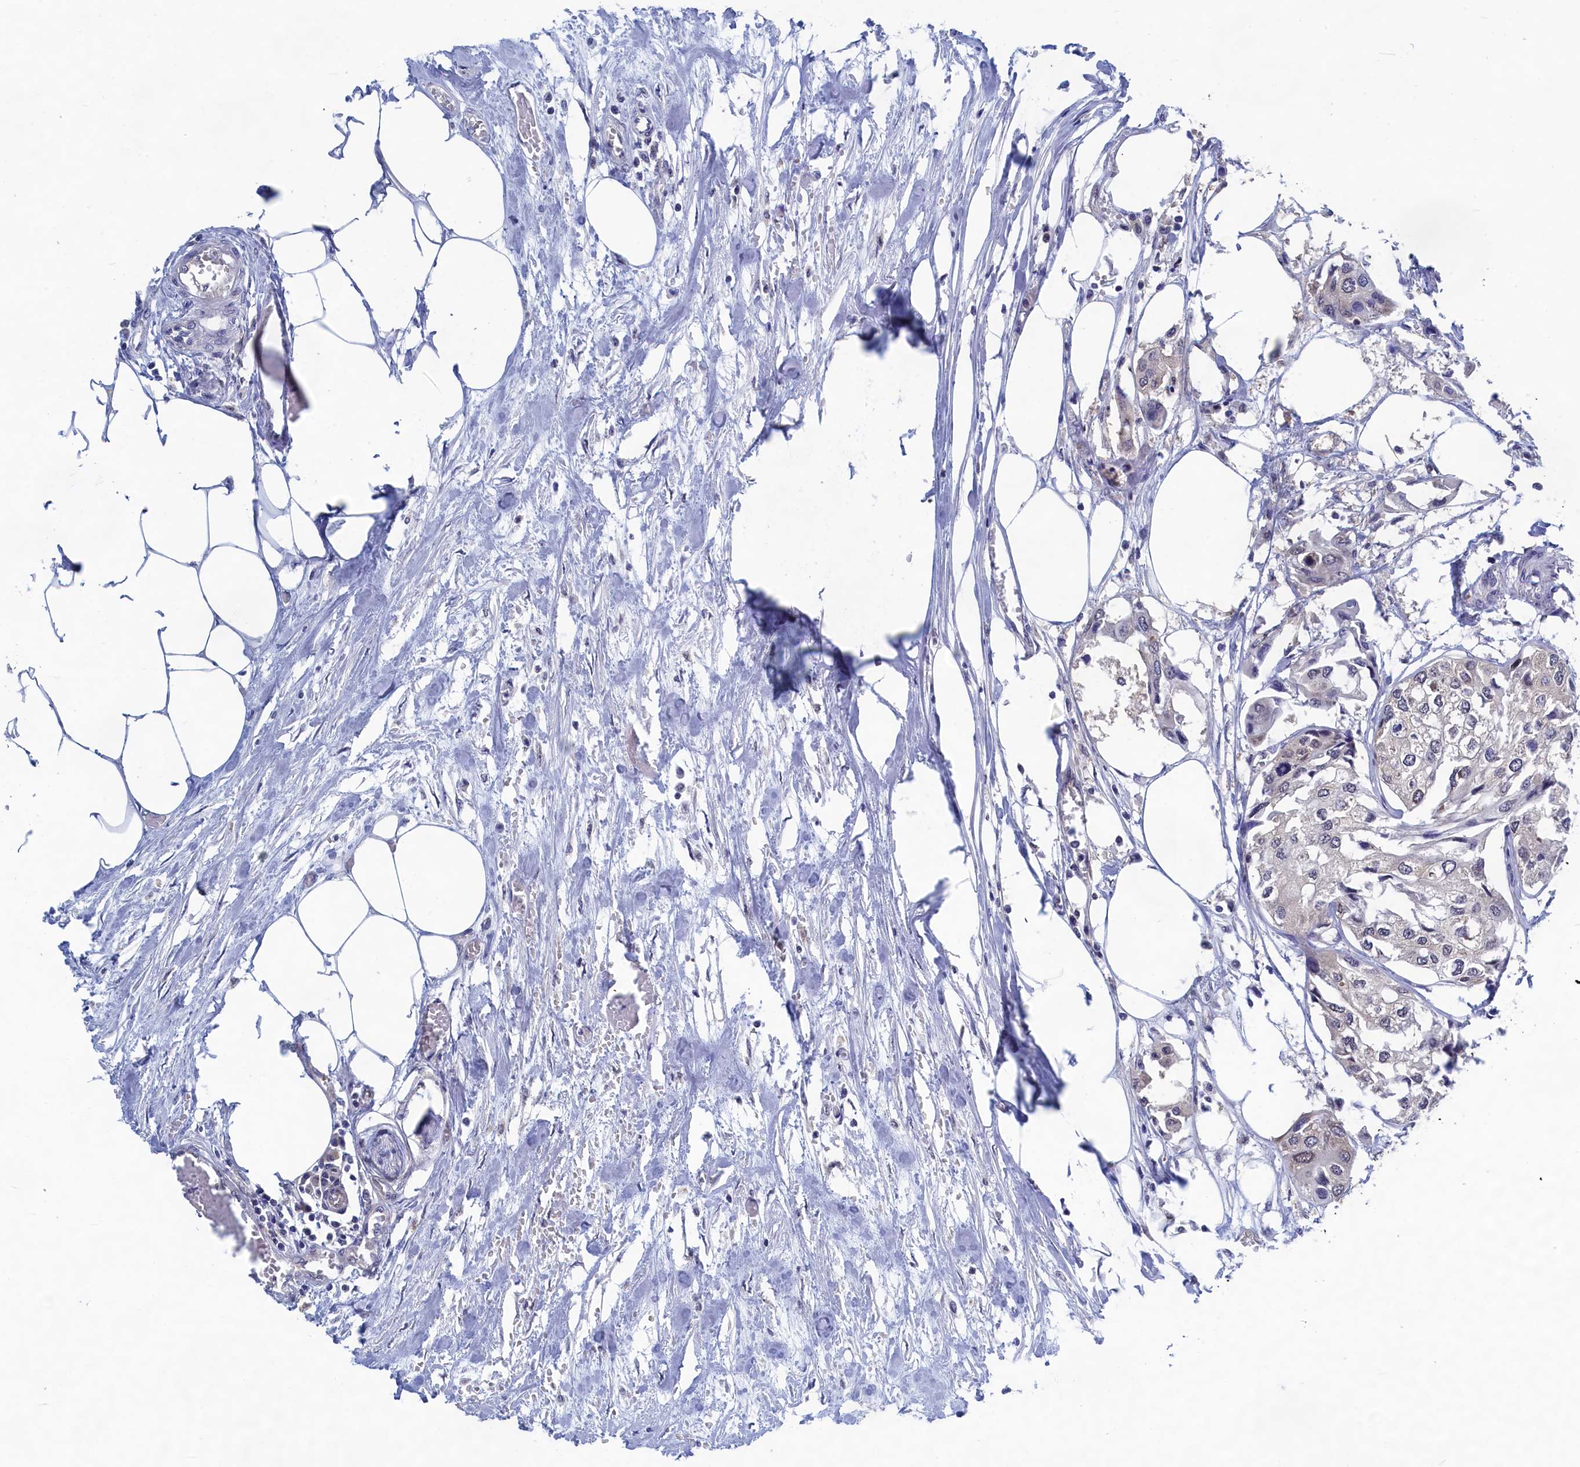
{"staining": {"intensity": "negative", "quantity": "none", "location": "none"}, "tissue": "urothelial cancer", "cell_type": "Tumor cells", "image_type": "cancer", "snomed": [{"axis": "morphology", "description": "Urothelial carcinoma, High grade"}, {"axis": "topography", "description": "Urinary bladder"}], "caption": "This is an immunohistochemistry micrograph of human urothelial cancer. There is no positivity in tumor cells.", "gene": "PGP", "patient": {"sex": "male", "age": 64}}